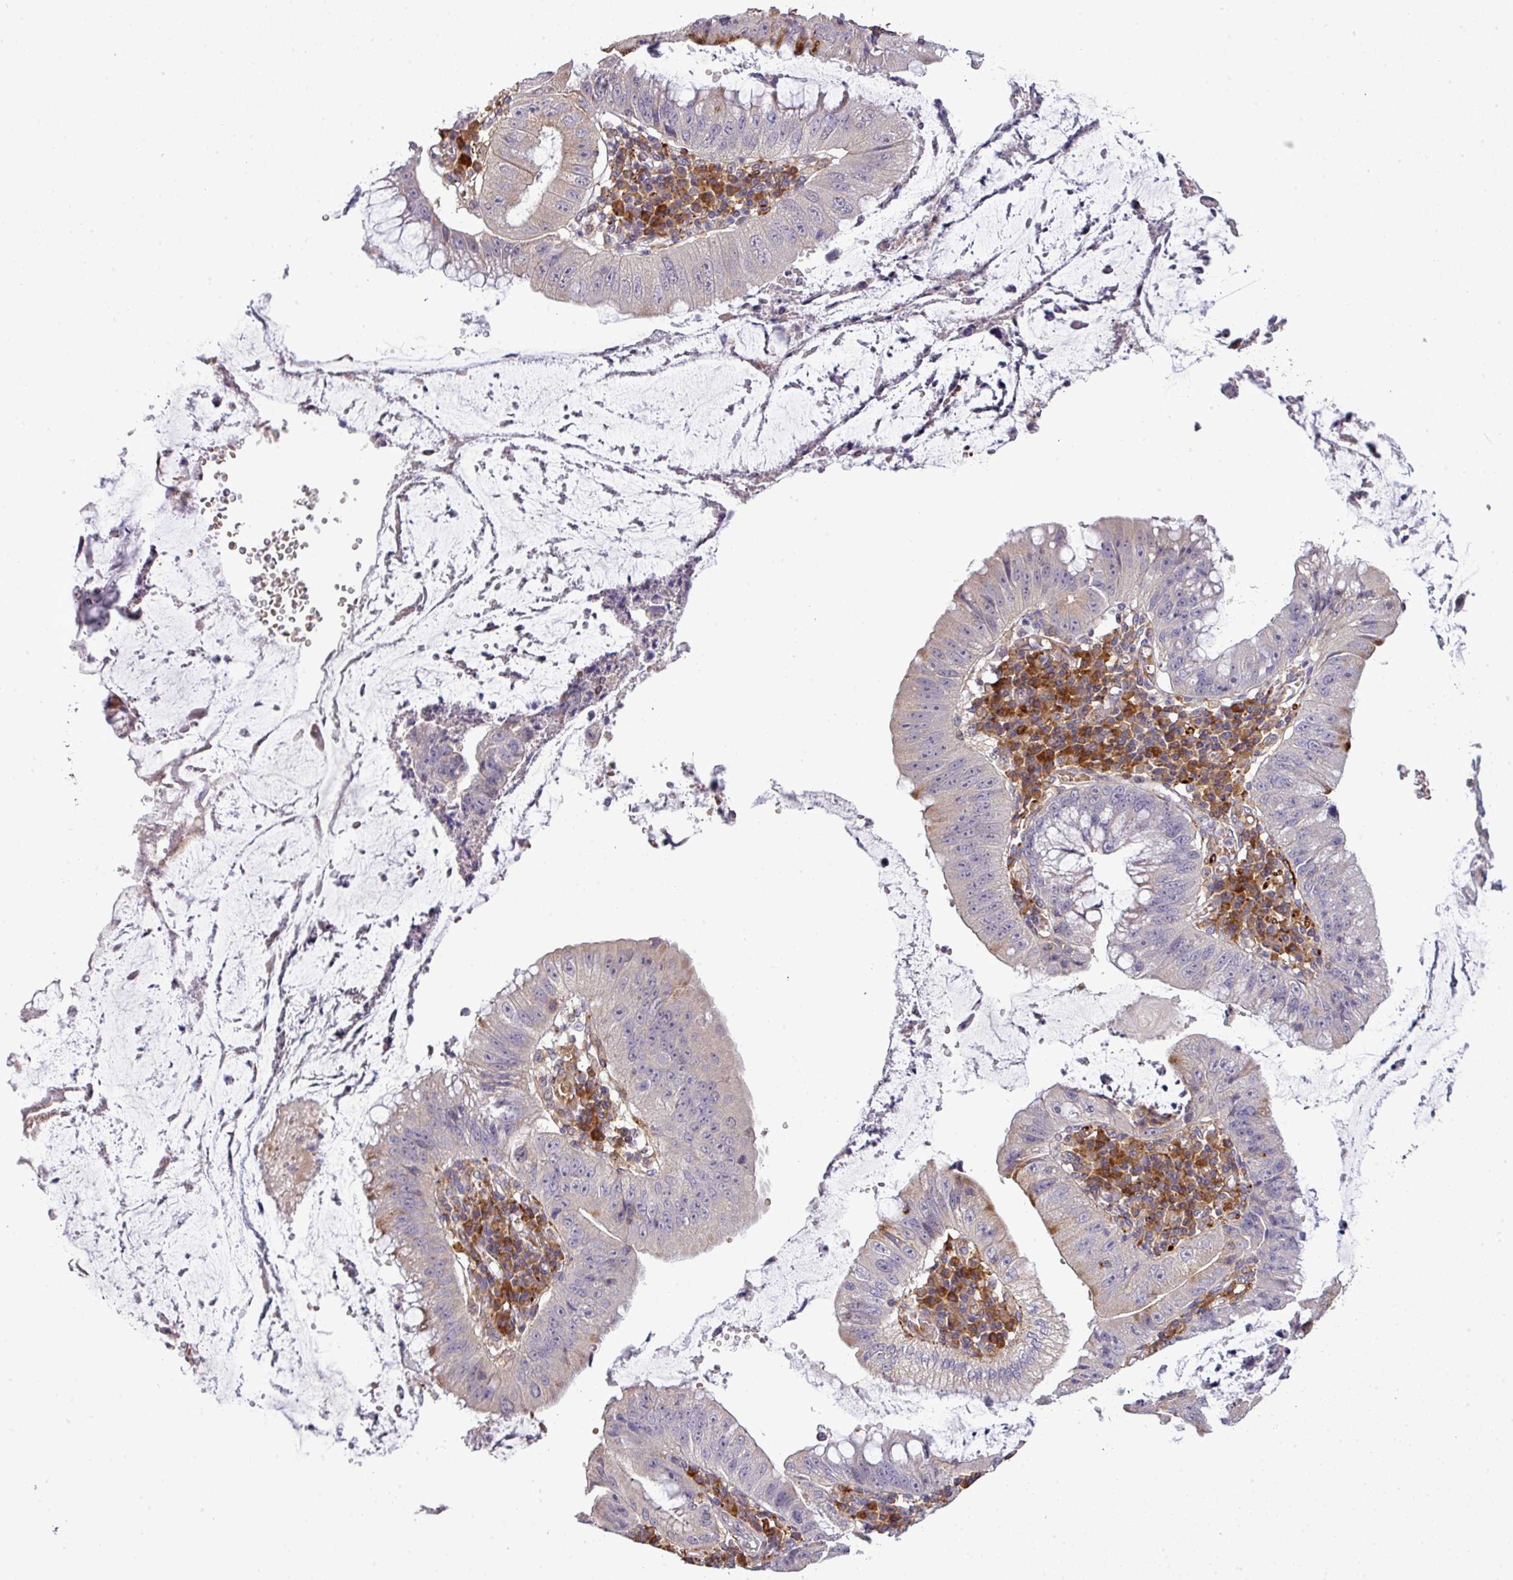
{"staining": {"intensity": "negative", "quantity": "none", "location": "none"}, "tissue": "stomach cancer", "cell_type": "Tumor cells", "image_type": "cancer", "snomed": [{"axis": "morphology", "description": "Adenocarcinoma, NOS"}, {"axis": "topography", "description": "Stomach"}], "caption": "Immunohistochemical staining of stomach cancer (adenocarcinoma) exhibits no significant staining in tumor cells. The staining was performed using DAB to visualize the protein expression in brown, while the nuclei were stained in blue with hematoxylin (Magnification: 20x).", "gene": "TPRA1", "patient": {"sex": "male", "age": 59}}